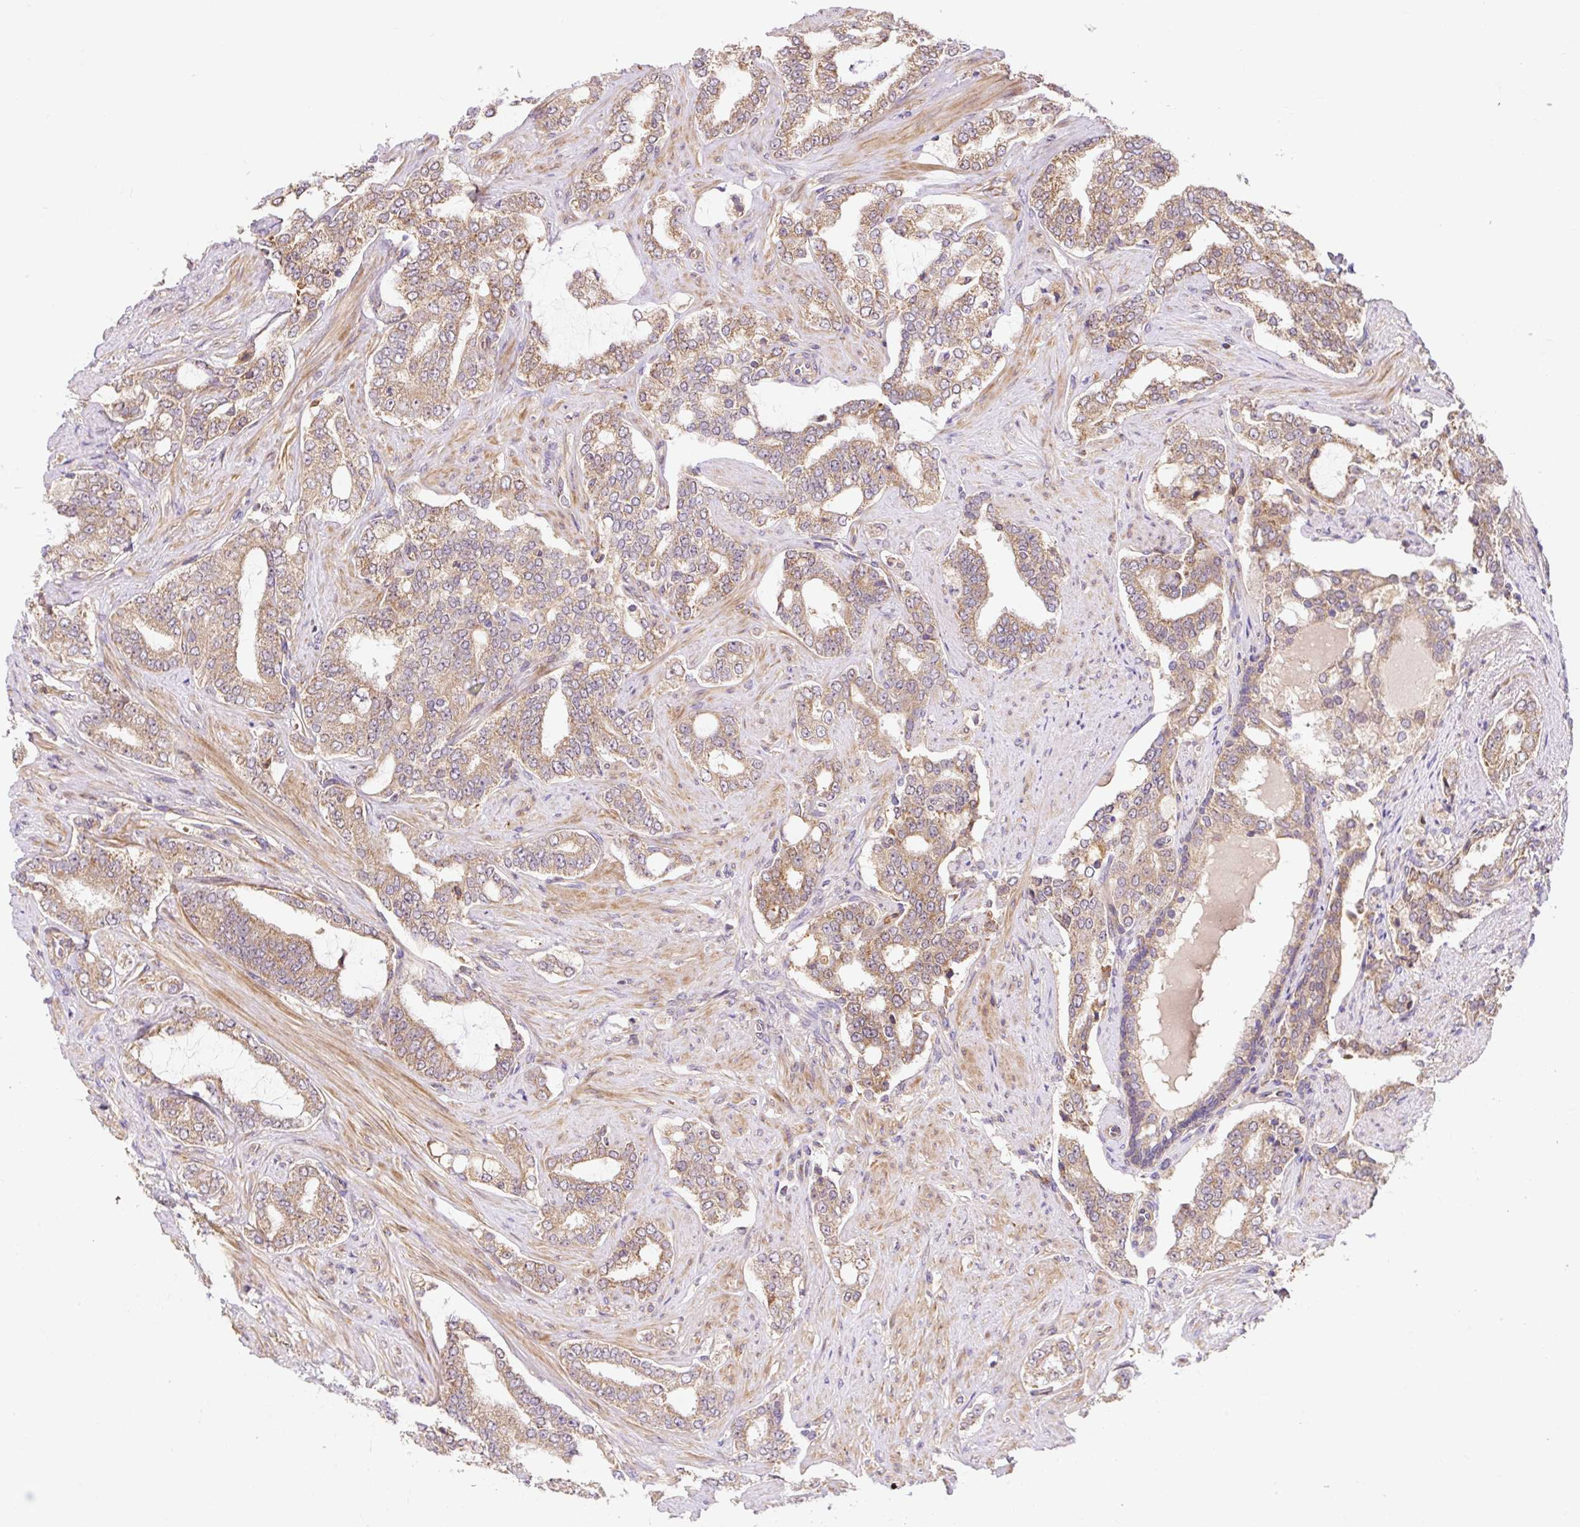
{"staining": {"intensity": "moderate", "quantity": ">75%", "location": "cytoplasmic/membranous"}, "tissue": "prostate cancer", "cell_type": "Tumor cells", "image_type": "cancer", "snomed": [{"axis": "morphology", "description": "Adenocarcinoma, High grade"}, {"axis": "topography", "description": "Prostate"}], "caption": "Moderate cytoplasmic/membranous positivity is appreciated in approximately >75% of tumor cells in prostate cancer (high-grade adenocarcinoma). The protein of interest is stained brown, and the nuclei are stained in blue (DAB IHC with brightfield microscopy, high magnification).", "gene": "TRIAP1", "patient": {"sex": "male", "age": 64}}